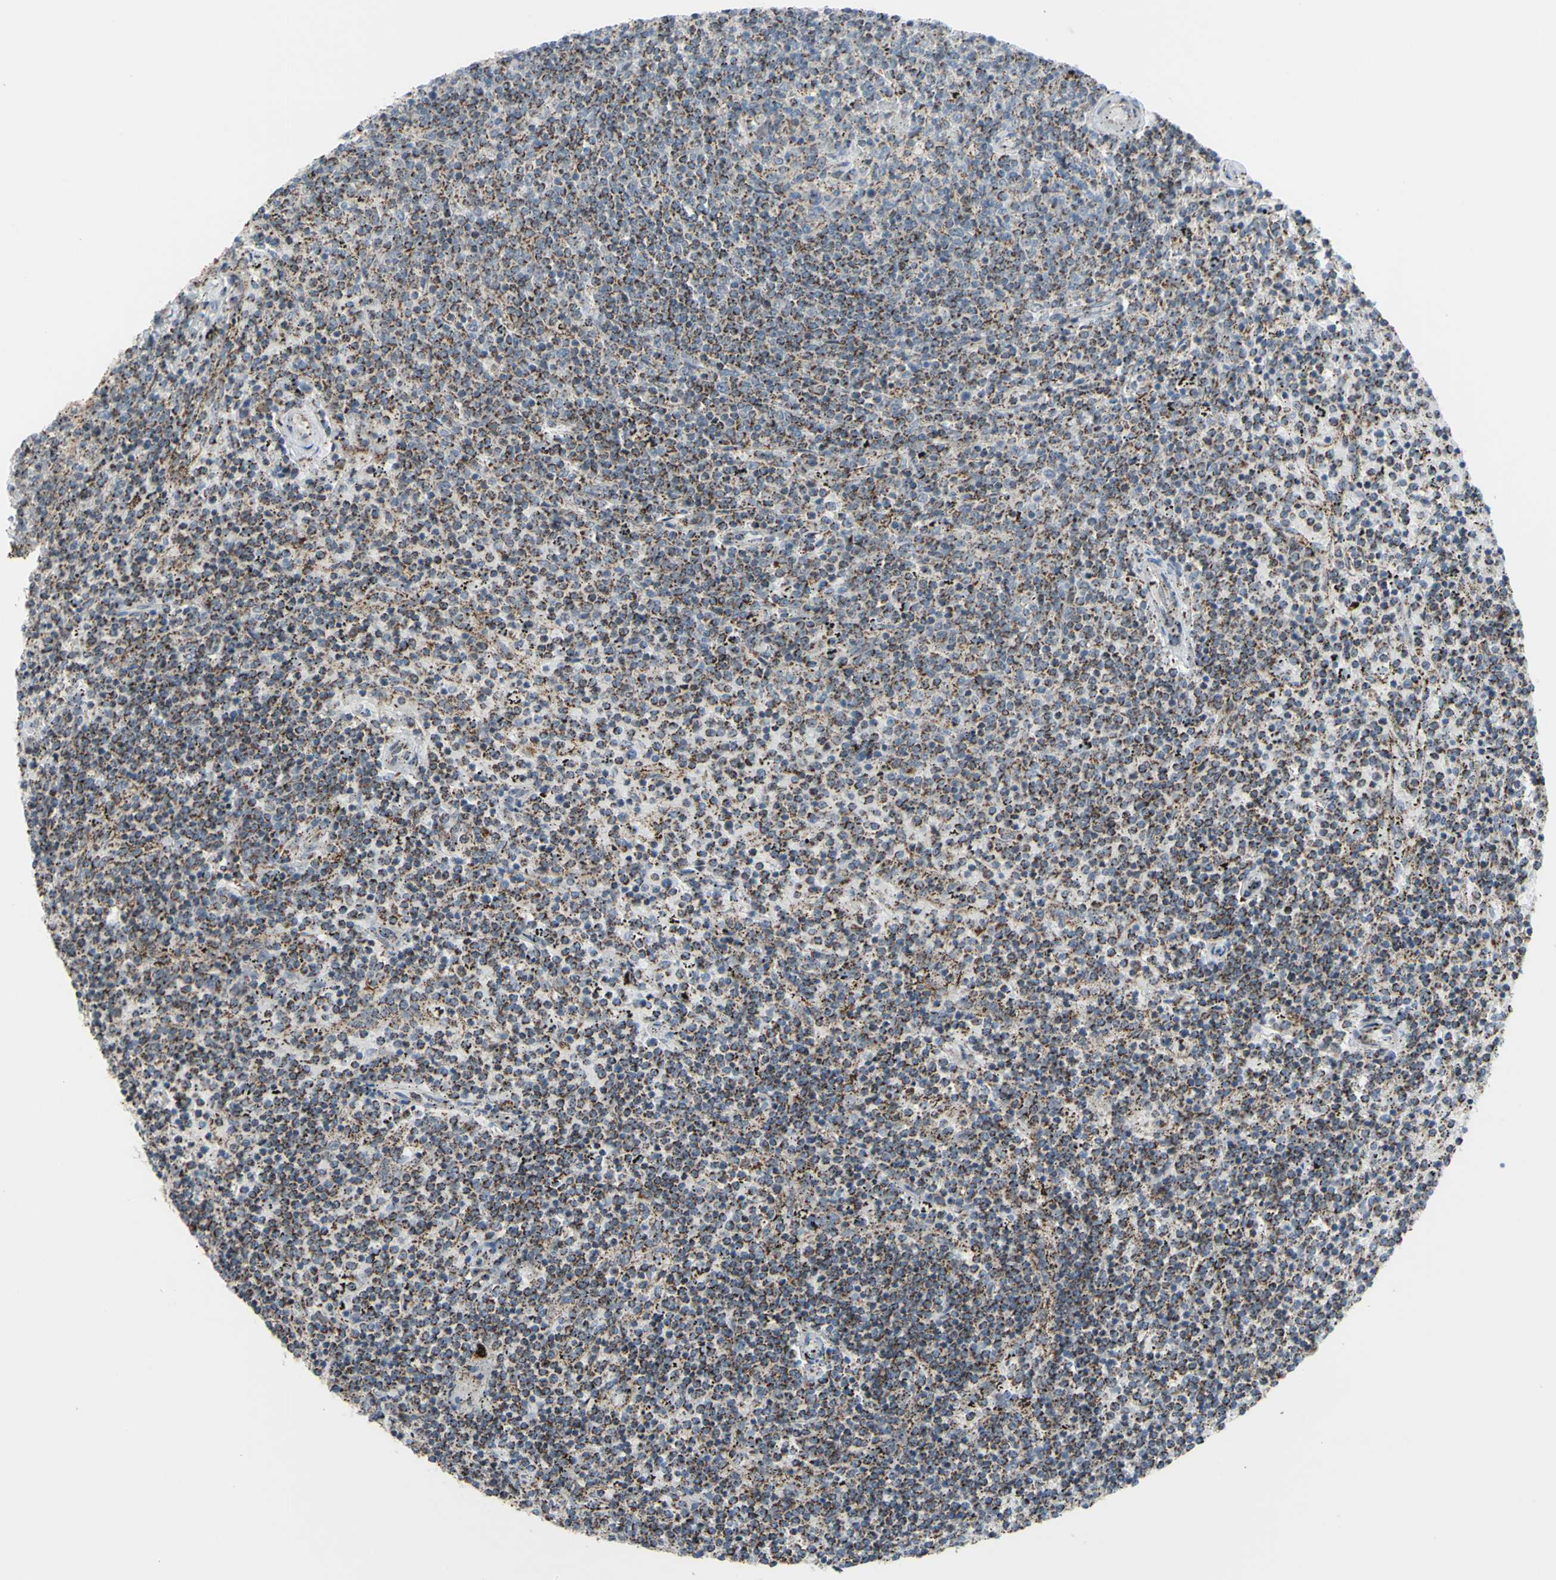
{"staining": {"intensity": "moderate", "quantity": "25%-75%", "location": "cytoplasmic/membranous"}, "tissue": "lymphoma", "cell_type": "Tumor cells", "image_type": "cancer", "snomed": [{"axis": "morphology", "description": "Malignant lymphoma, non-Hodgkin's type, Low grade"}, {"axis": "topography", "description": "Spleen"}], "caption": "Immunohistochemistry (IHC) of human malignant lymphoma, non-Hodgkin's type (low-grade) exhibits medium levels of moderate cytoplasmic/membranous expression in approximately 25%-75% of tumor cells.", "gene": "GLT8D1", "patient": {"sex": "female", "age": 50}}